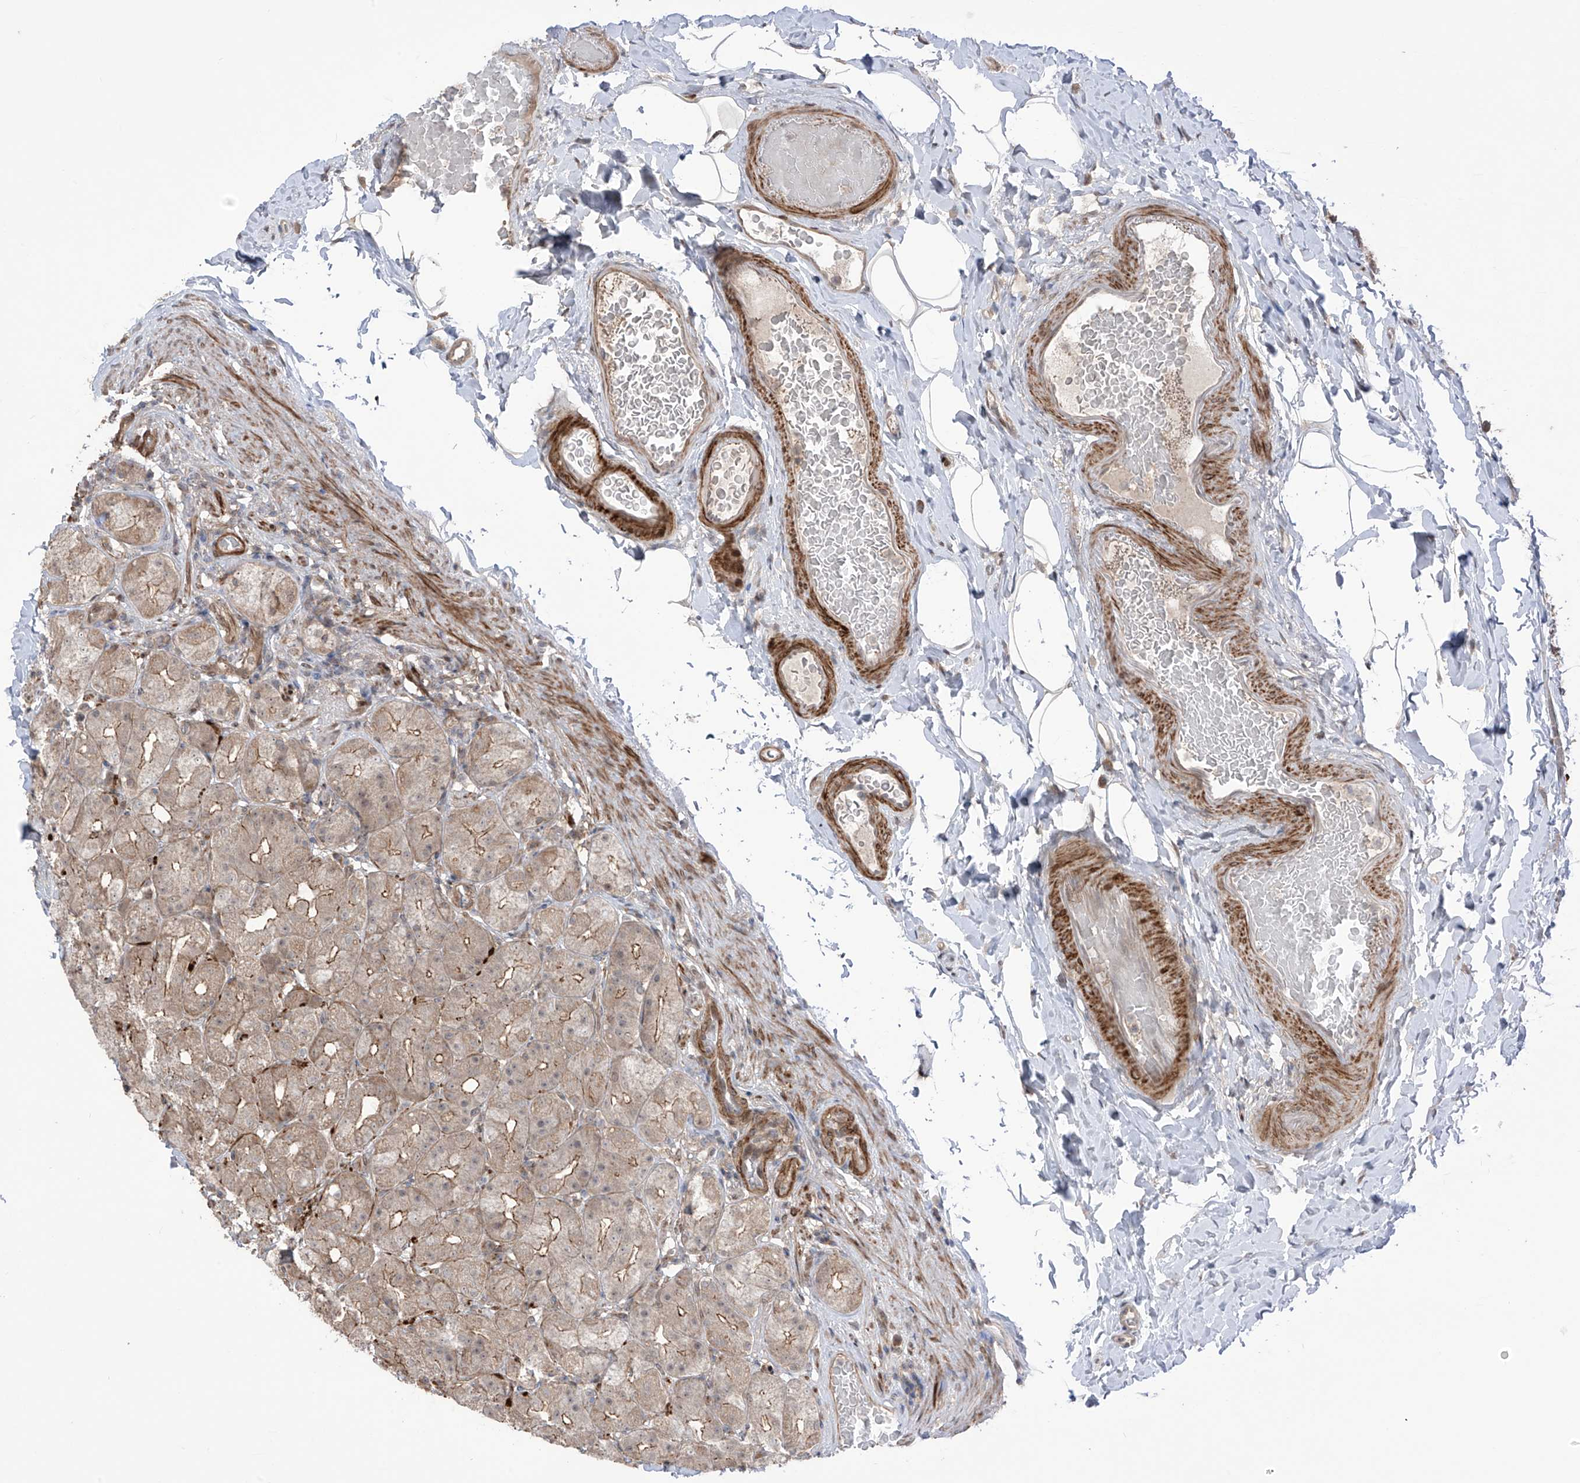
{"staining": {"intensity": "moderate", "quantity": ">75%", "location": "cytoplasmic/membranous"}, "tissue": "stomach", "cell_type": "Glandular cells", "image_type": "normal", "snomed": [{"axis": "morphology", "description": "Normal tissue, NOS"}, {"axis": "topography", "description": "Stomach, upper"}], "caption": "Protein staining of benign stomach shows moderate cytoplasmic/membranous expression in approximately >75% of glandular cells.", "gene": "LRRC74A", "patient": {"sex": "male", "age": 68}}